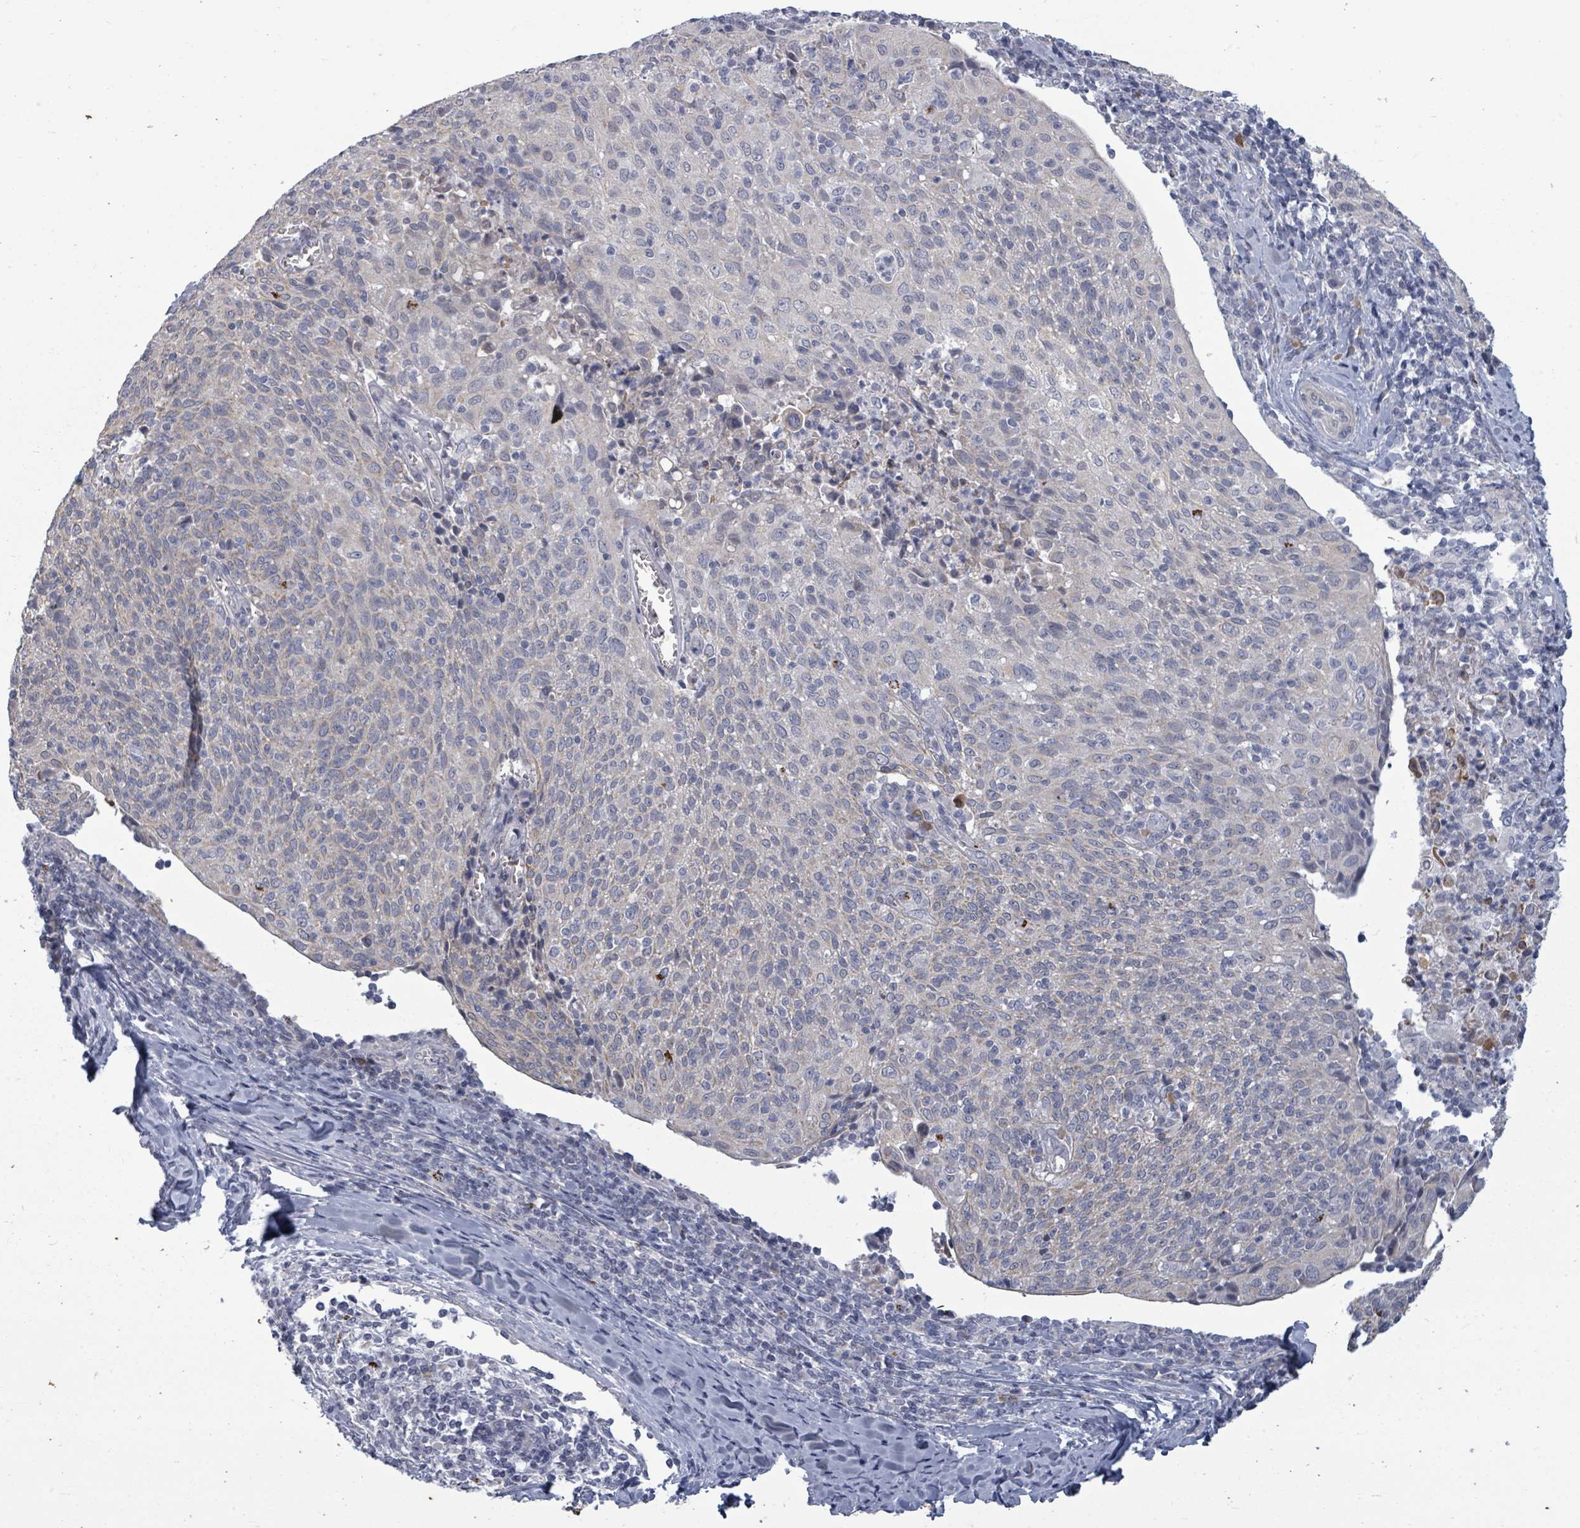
{"staining": {"intensity": "negative", "quantity": "none", "location": "none"}, "tissue": "cervical cancer", "cell_type": "Tumor cells", "image_type": "cancer", "snomed": [{"axis": "morphology", "description": "Squamous cell carcinoma, NOS"}, {"axis": "topography", "description": "Cervix"}], "caption": "A high-resolution photomicrograph shows immunohistochemistry staining of cervical squamous cell carcinoma, which exhibits no significant staining in tumor cells.", "gene": "ASB12", "patient": {"sex": "female", "age": 52}}